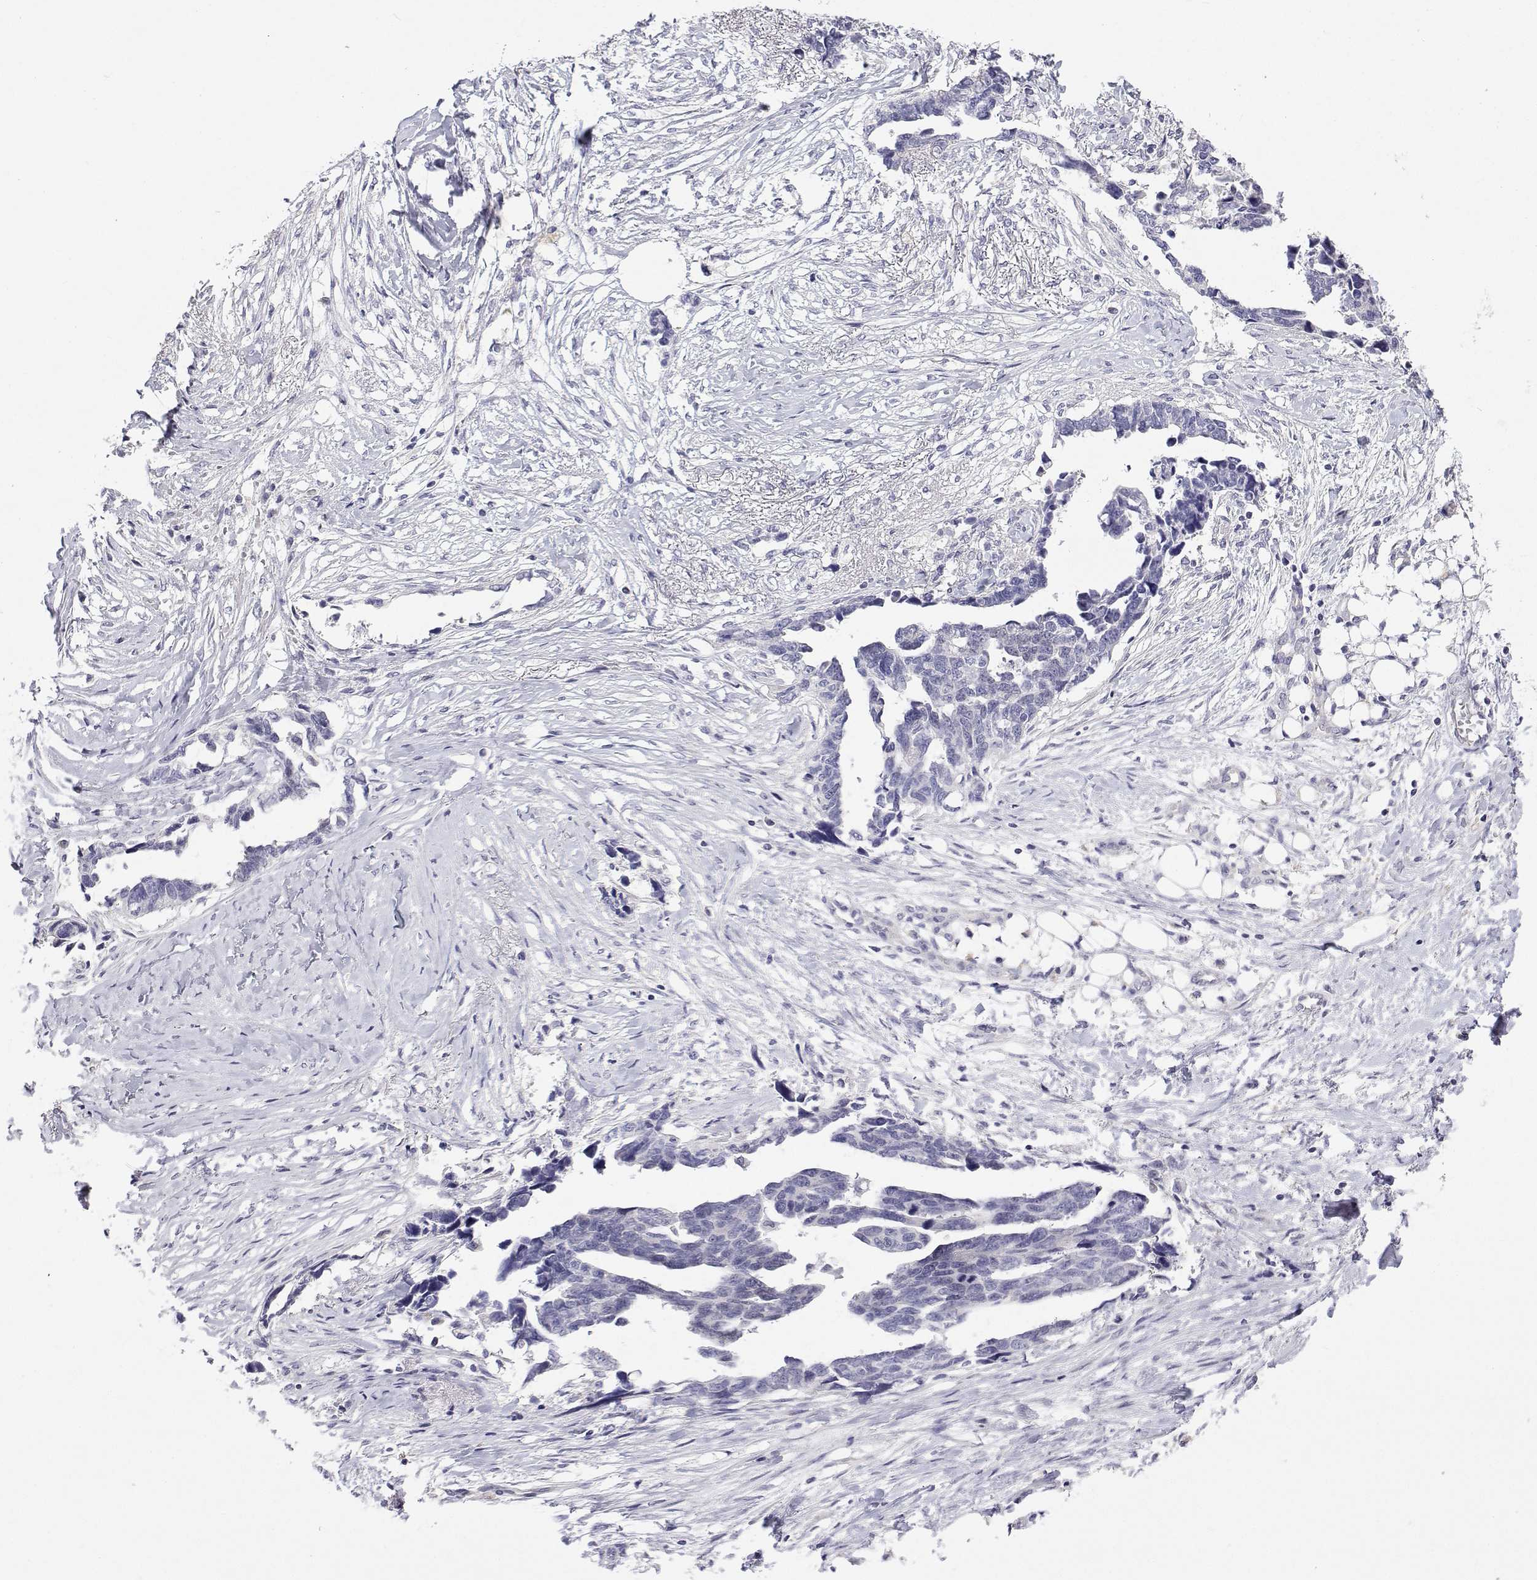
{"staining": {"intensity": "negative", "quantity": "none", "location": "none"}, "tissue": "ovarian cancer", "cell_type": "Tumor cells", "image_type": "cancer", "snomed": [{"axis": "morphology", "description": "Cystadenocarcinoma, serous, NOS"}, {"axis": "topography", "description": "Ovary"}], "caption": "High magnification brightfield microscopy of ovarian cancer (serous cystadenocarcinoma) stained with DAB (3,3'-diaminobenzidine) (brown) and counterstained with hematoxylin (blue): tumor cells show no significant positivity.", "gene": "ANKRD65", "patient": {"sex": "female", "age": 69}}